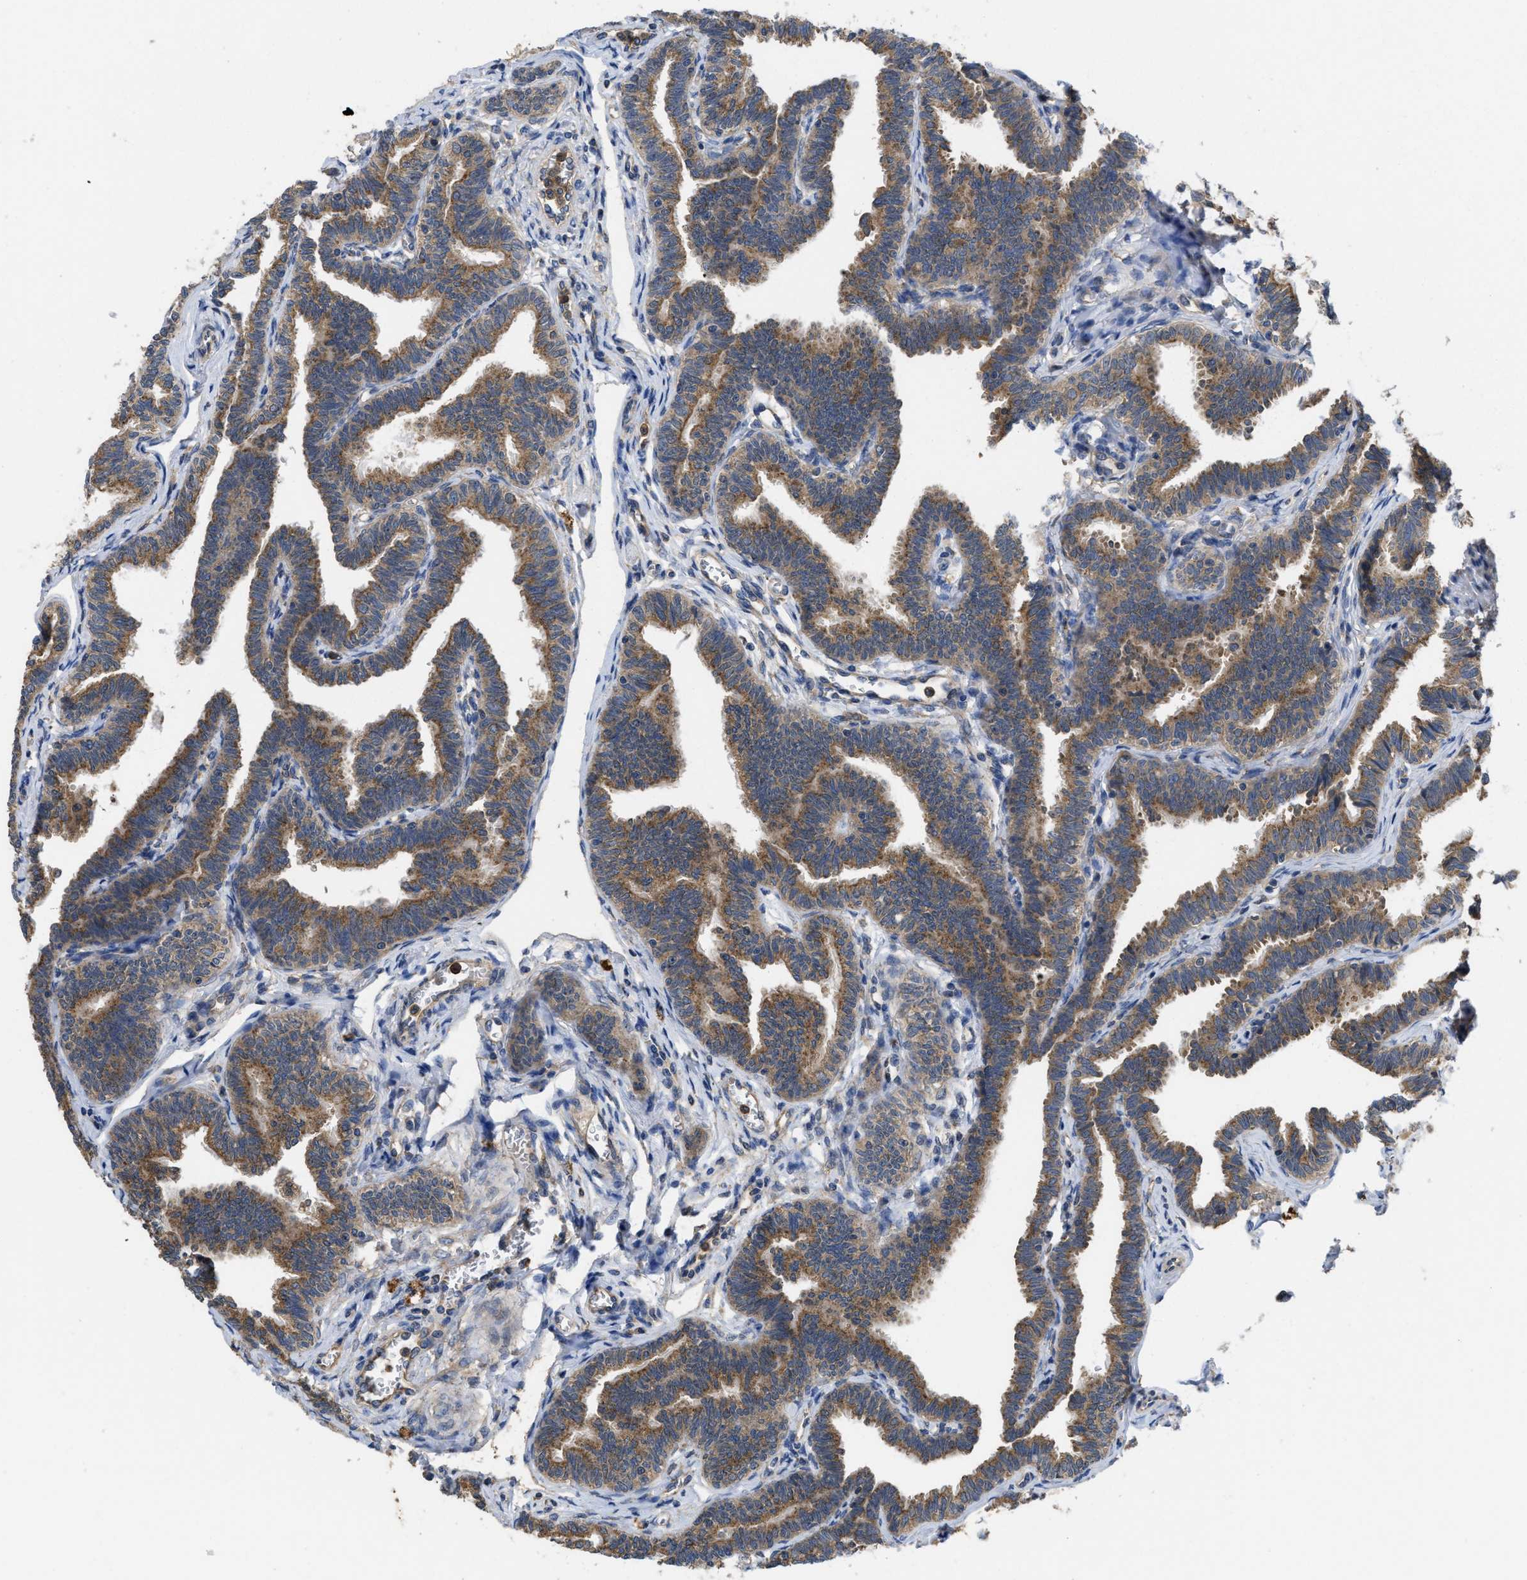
{"staining": {"intensity": "moderate", "quantity": ">75%", "location": "cytoplasmic/membranous"}, "tissue": "fallopian tube", "cell_type": "Glandular cells", "image_type": "normal", "snomed": [{"axis": "morphology", "description": "Normal tissue, NOS"}, {"axis": "topography", "description": "Fallopian tube"}, {"axis": "topography", "description": "Ovary"}], "caption": "Immunohistochemical staining of benign fallopian tube displays >75% levels of moderate cytoplasmic/membranous protein positivity in approximately >75% of glandular cells.", "gene": "RNF216", "patient": {"sex": "female", "age": 23}}